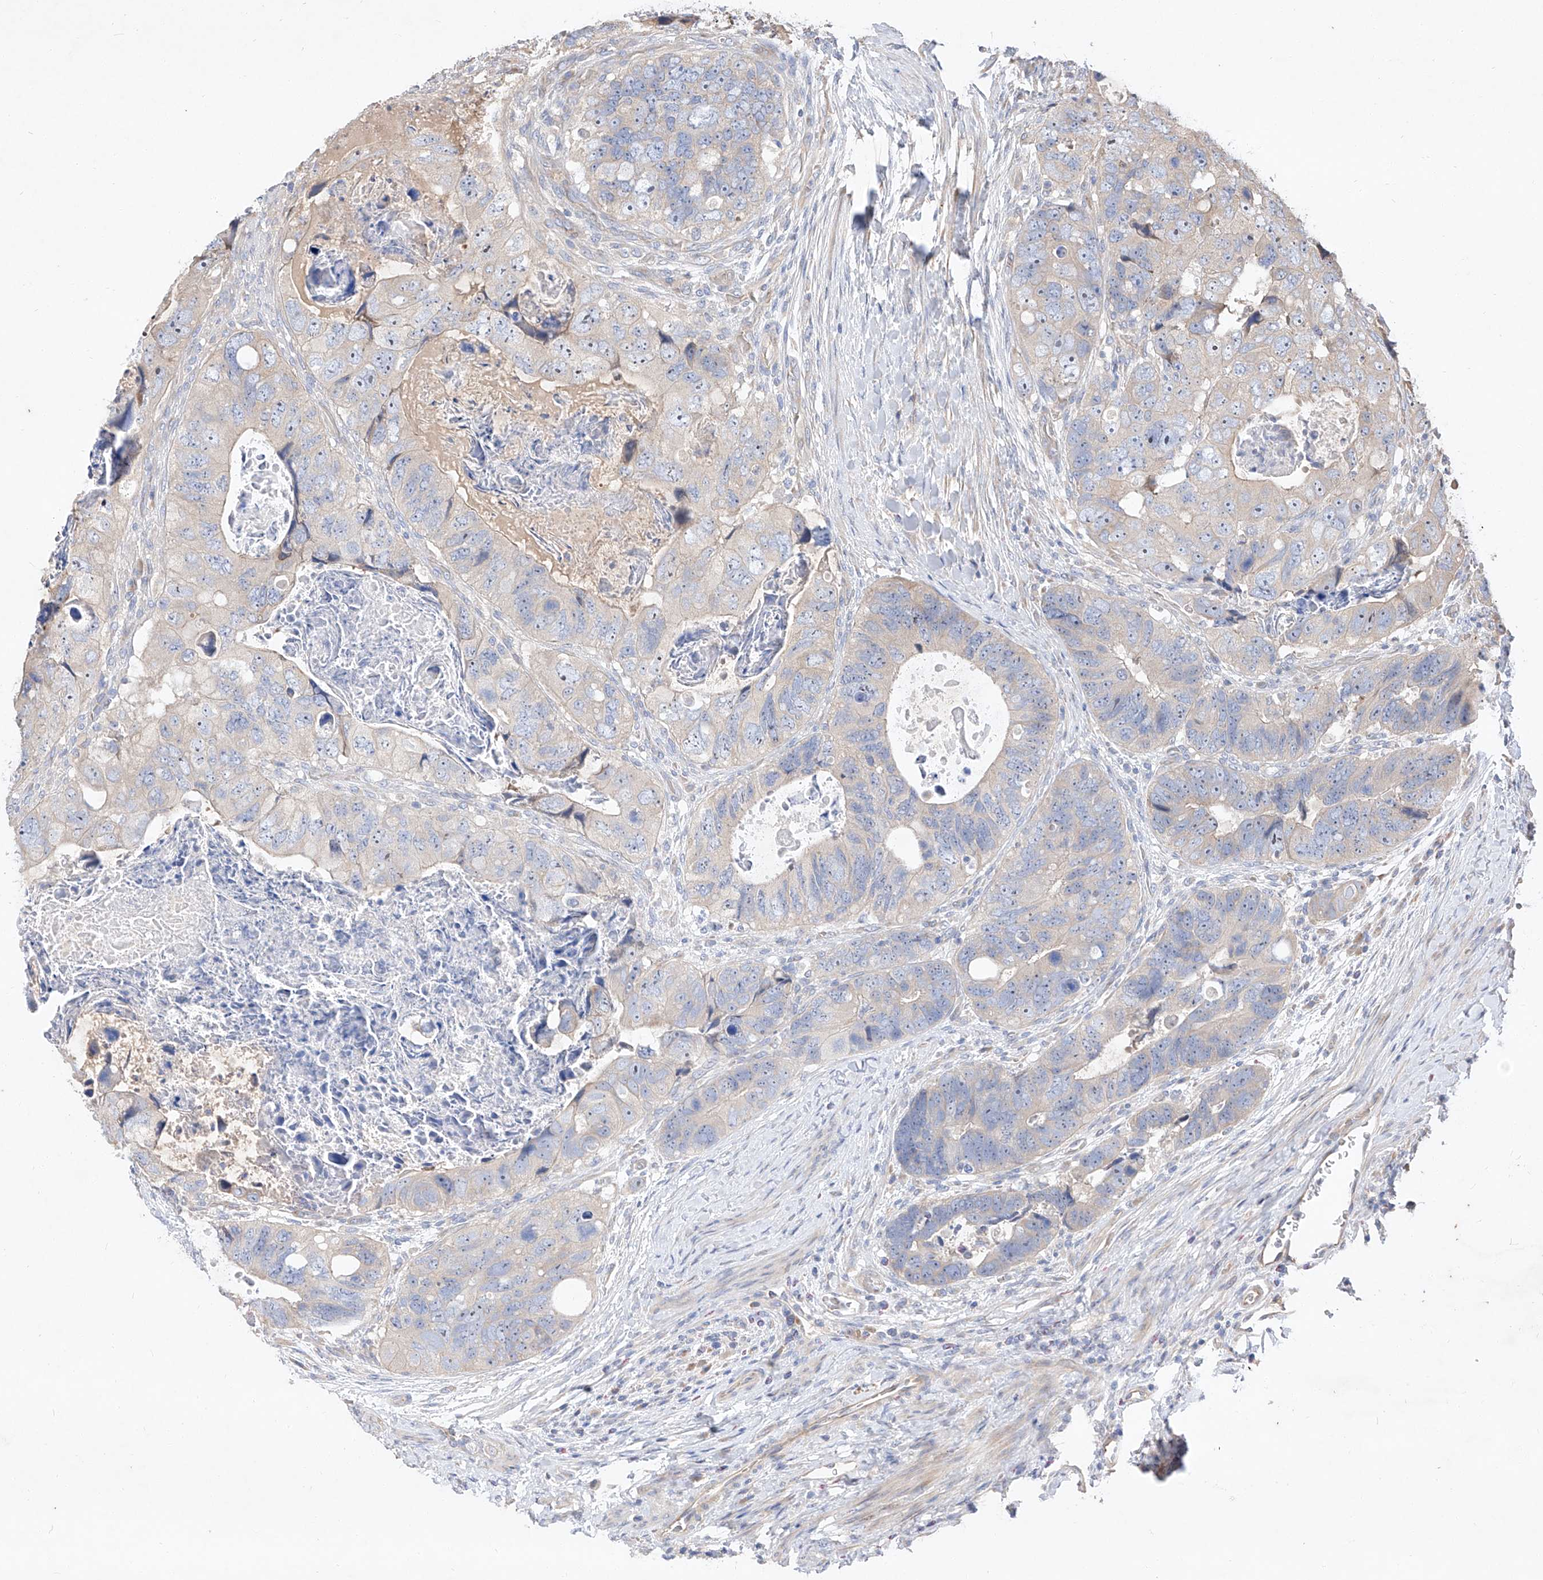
{"staining": {"intensity": "negative", "quantity": "none", "location": "none"}, "tissue": "colorectal cancer", "cell_type": "Tumor cells", "image_type": "cancer", "snomed": [{"axis": "morphology", "description": "Adenocarcinoma, NOS"}, {"axis": "topography", "description": "Rectum"}], "caption": "There is no significant staining in tumor cells of colorectal adenocarcinoma.", "gene": "DIRAS3", "patient": {"sex": "male", "age": 59}}